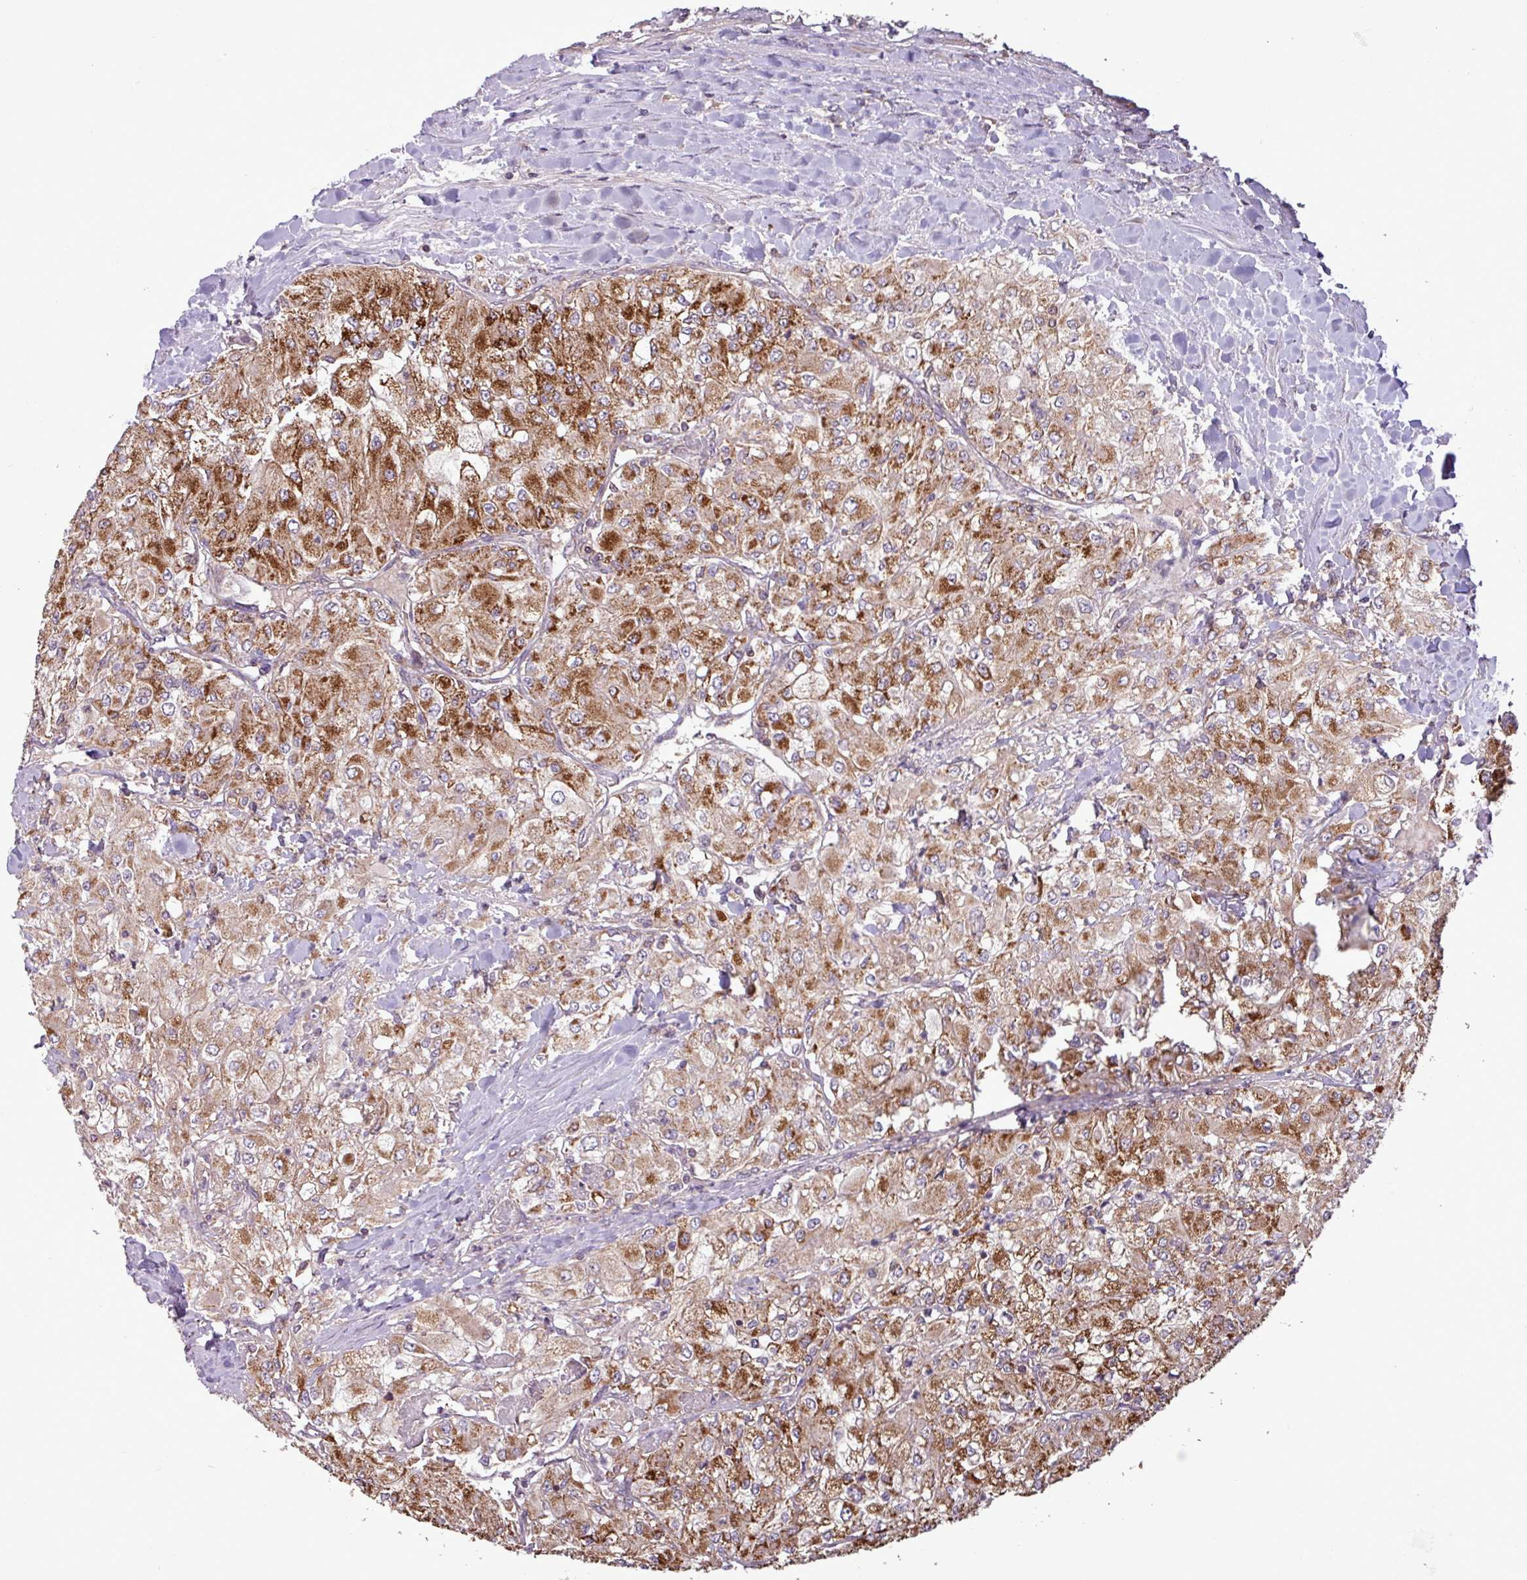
{"staining": {"intensity": "strong", "quantity": "25%-75%", "location": "cytoplasmic/membranous"}, "tissue": "renal cancer", "cell_type": "Tumor cells", "image_type": "cancer", "snomed": [{"axis": "morphology", "description": "Adenocarcinoma, NOS"}, {"axis": "topography", "description": "Kidney"}], "caption": "Tumor cells reveal high levels of strong cytoplasmic/membranous staining in about 25%-75% of cells in human adenocarcinoma (renal).", "gene": "MCTP2", "patient": {"sex": "male", "age": 80}}